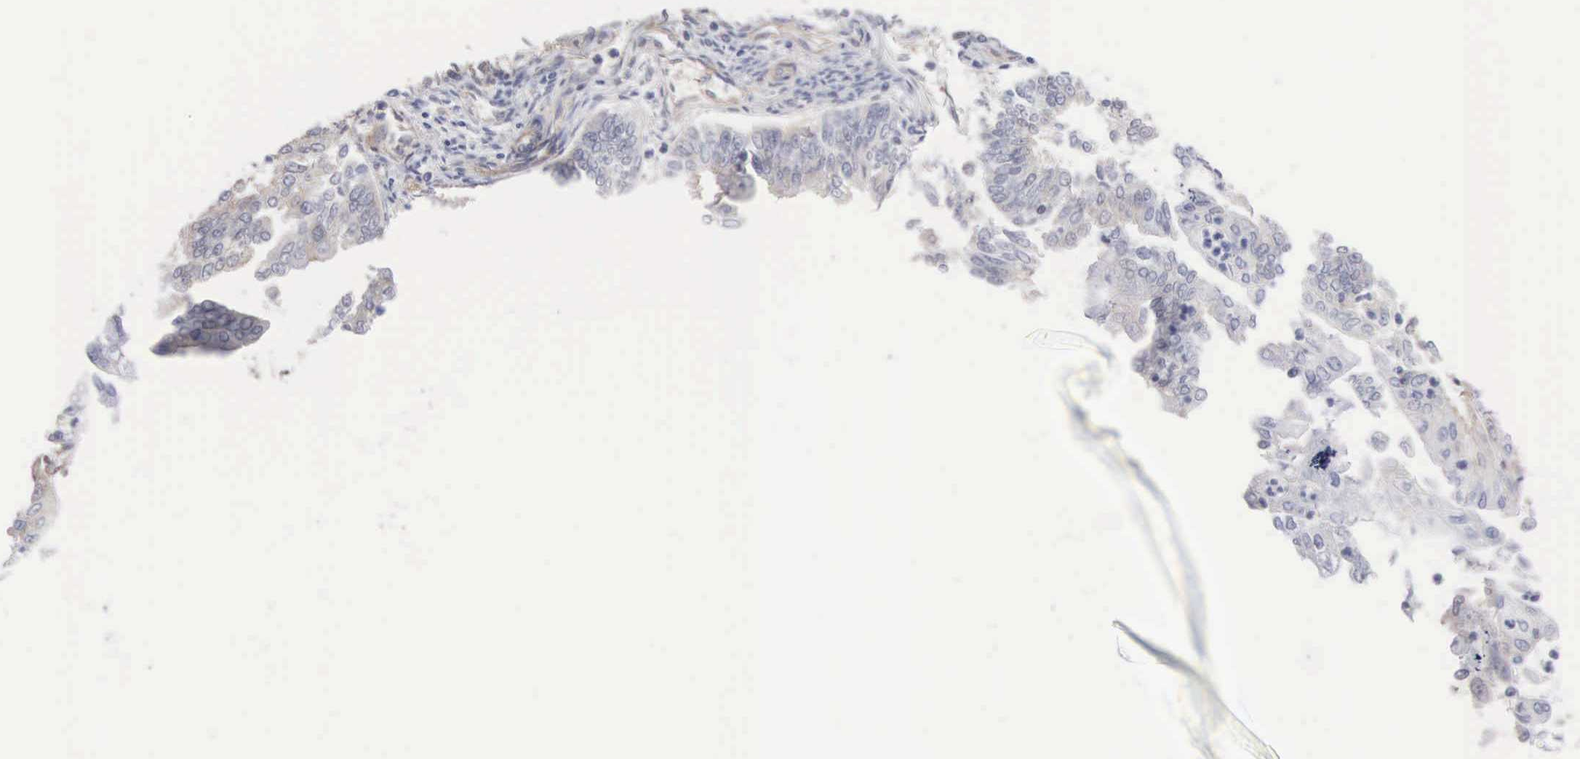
{"staining": {"intensity": "negative", "quantity": "none", "location": "none"}, "tissue": "endometrial cancer", "cell_type": "Tumor cells", "image_type": "cancer", "snomed": [{"axis": "morphology", "description": "Adenocarcinoma, NOS"}, {"axis": "topography", "description": "Endometrium"}], "caption": "This is an immunohistochemistry image of adenocarcinoma (endometrial). There is no positivity in tumor cells.", "gene": "MTHFD1", "patient": {"sex": "female", "age": 75}}